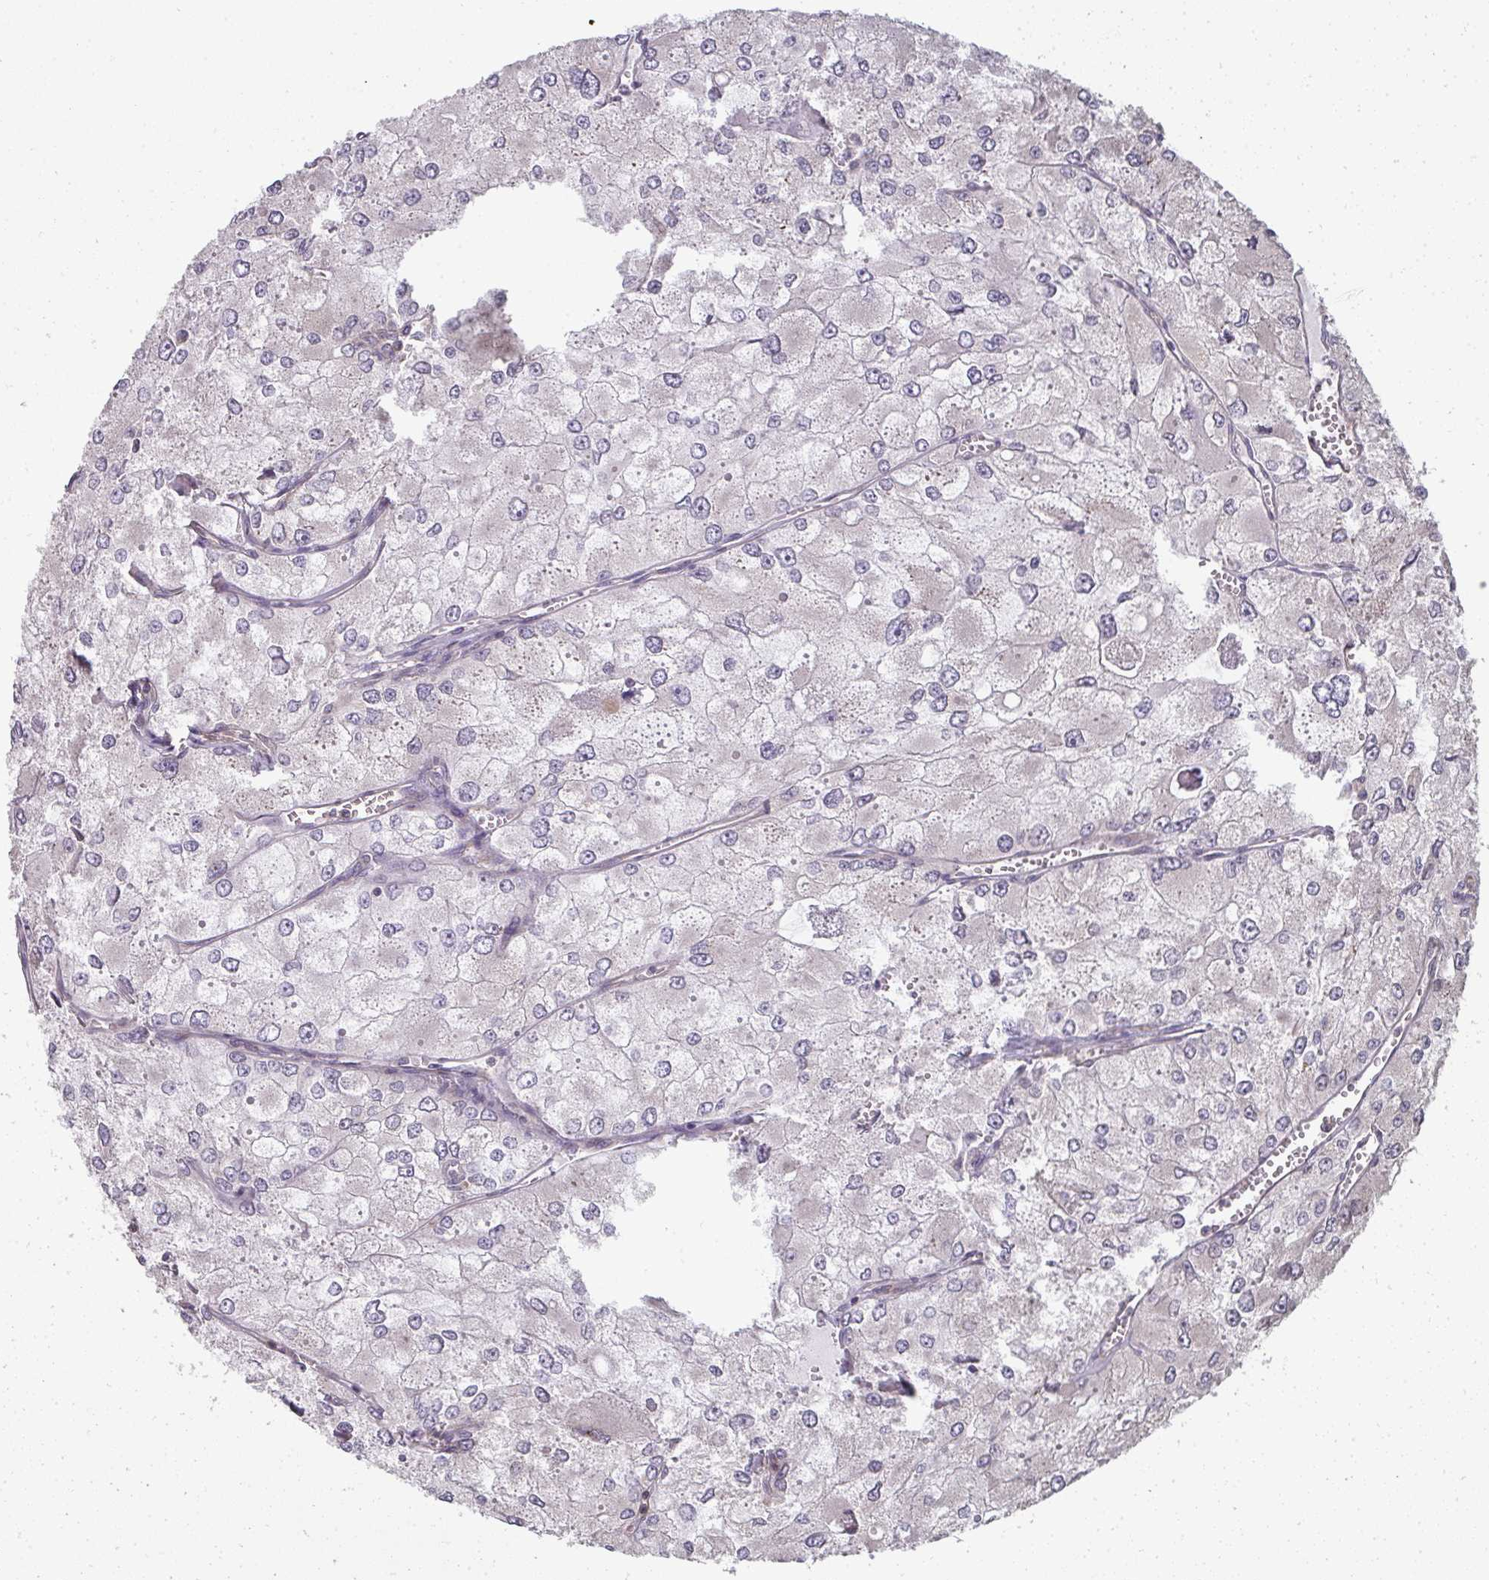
{"staining": {"intensity": "negative", "quantity": "none", "location": "none"}, "tissue": "renal cancer", "cell_type": "Tumor cells", "image_type": "cancer", "snomed": [{"axis": "morphology", "description": "Adenocarcinoma, NOS"}, {"axis": "topography", "description": "Kidney"}], "caption": "Human renal cancer stained for a protein using IHC reveals no expression in tumor cells.", "gene": "ZFYVE28", "patient": {"sex": "female", "age": 70}}